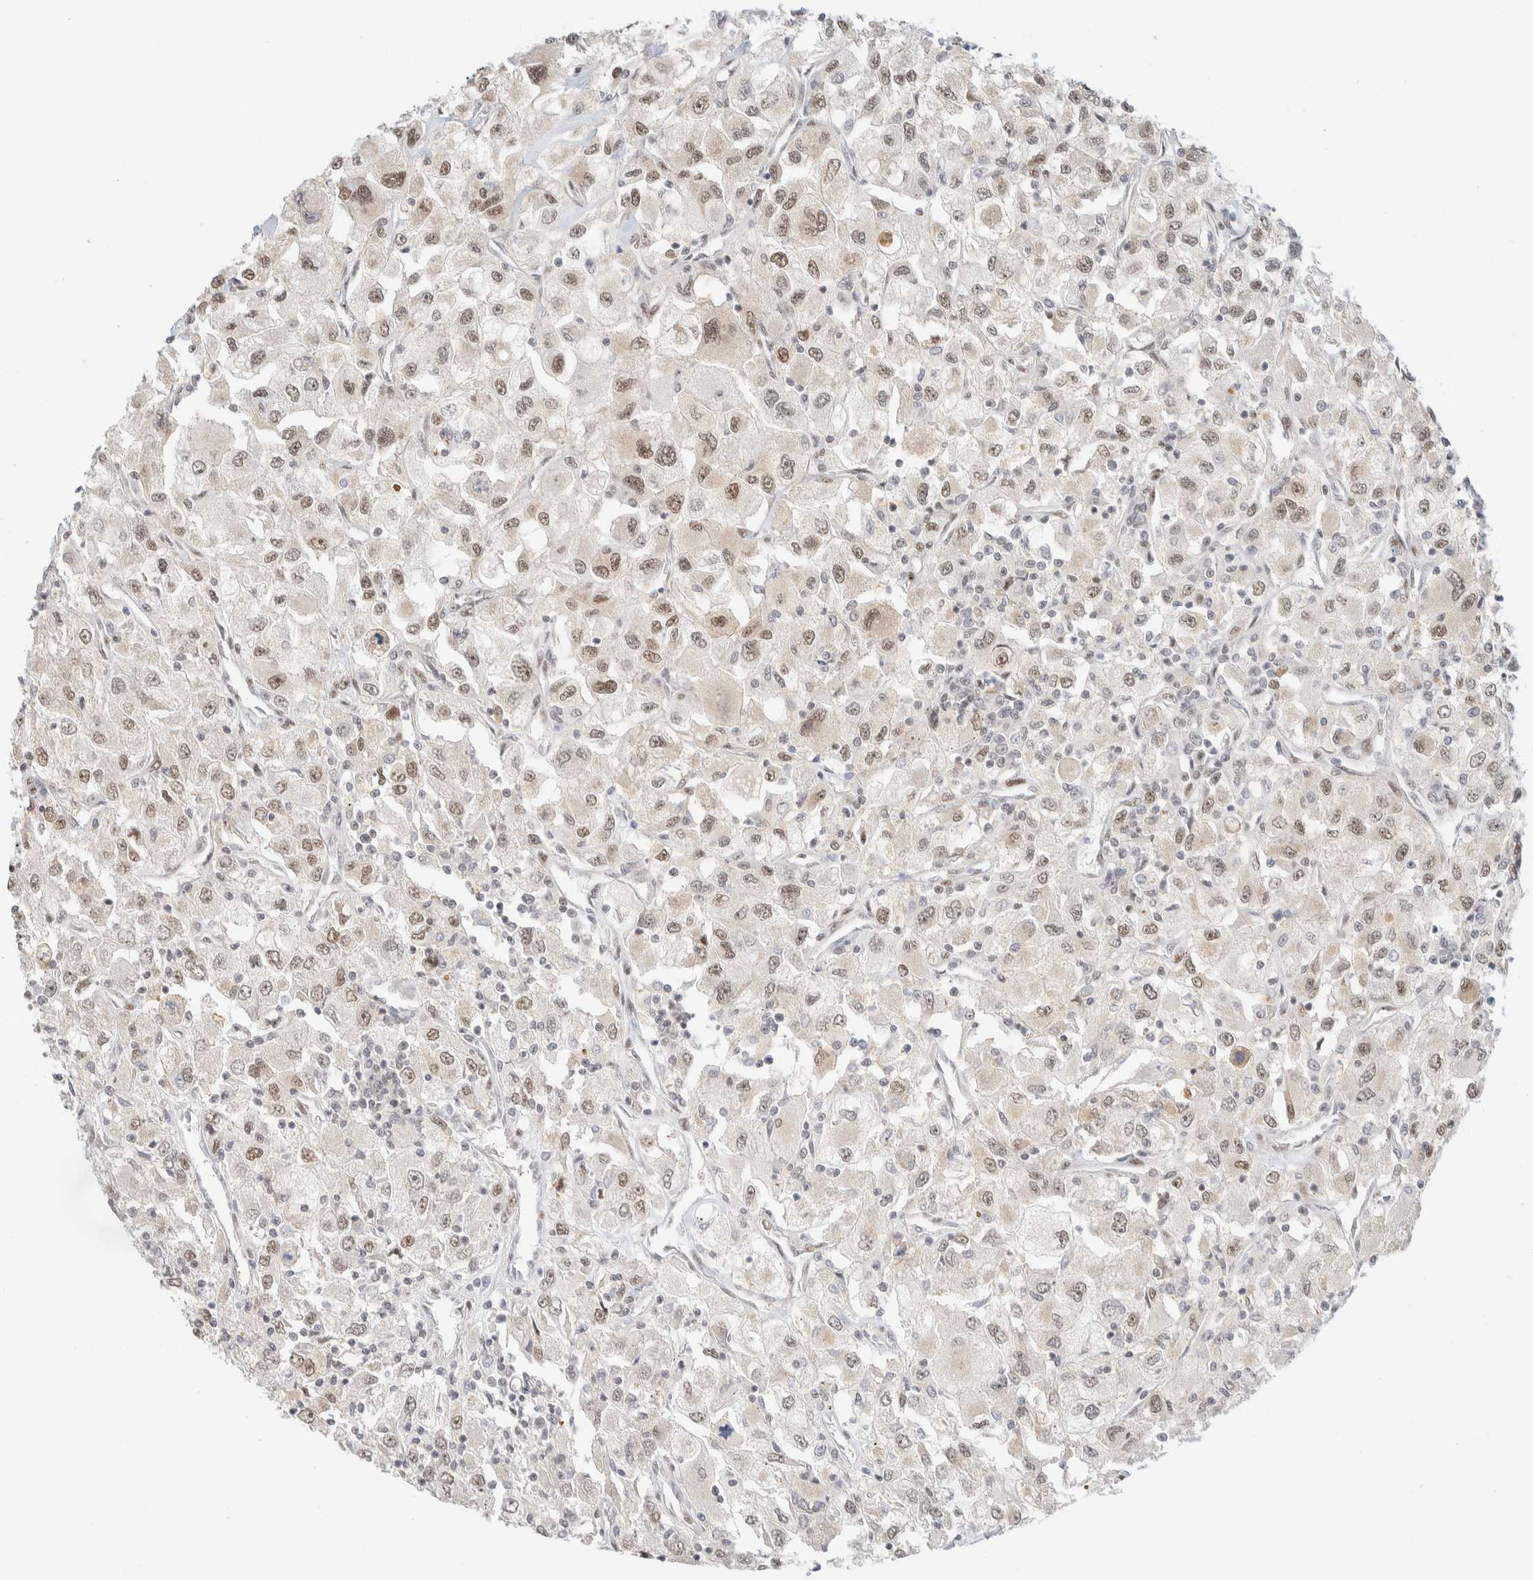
{"staining": {"intensity": "moderate", "quantity": ">75%", "location": "nuclear"}, "tissue": "renal cancer", "cell_type": "Tumor cells", "image_type": "cancer", "snomed": [{"axis": "morphology", "description": "Adenocarcinoma, NOS"}, {"axis": "topography", "description": "Kidney"}], "caption": "About >75% of tumor cells in renal cancer exhibit moderate nuclear protein positivity as visualized by brown immunohistochemical staining.", "gene": "PYGO2", "patient": {"sex": "female", "age": 52}}